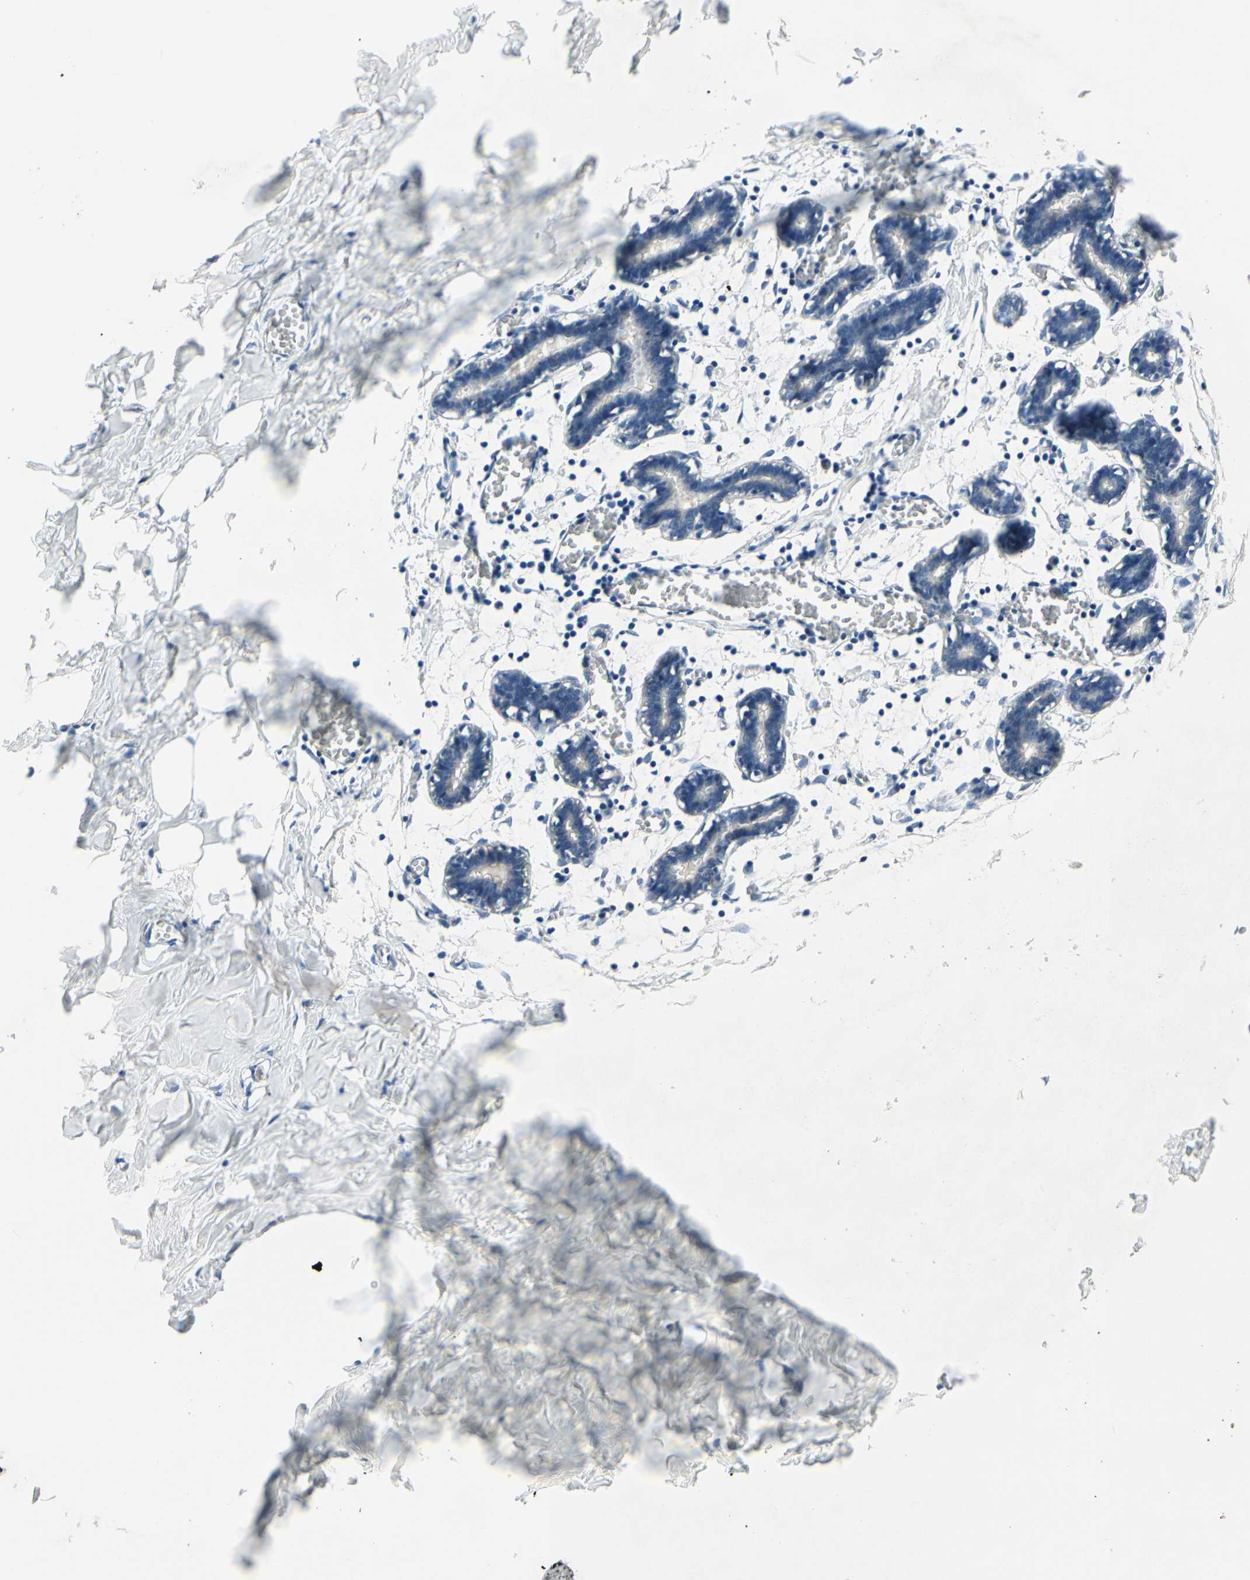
{"staining": {"intensity": "negative", "quantity": "none", "location": "none"}, "tissue": "breast", "cell_type": "Adipocytes", "image_type": "normal", "snomed": [{"axis": "morphology", "description": "Normal tissue, NOS"}, {"axis": "topography", "description": "Breast"}], "caption": "The immunohistochemistry (IHC) image has no significant positivity in adipocytes of breast.", "gene": "MAP2", "patient": {"sex": "female", "age": 27}}